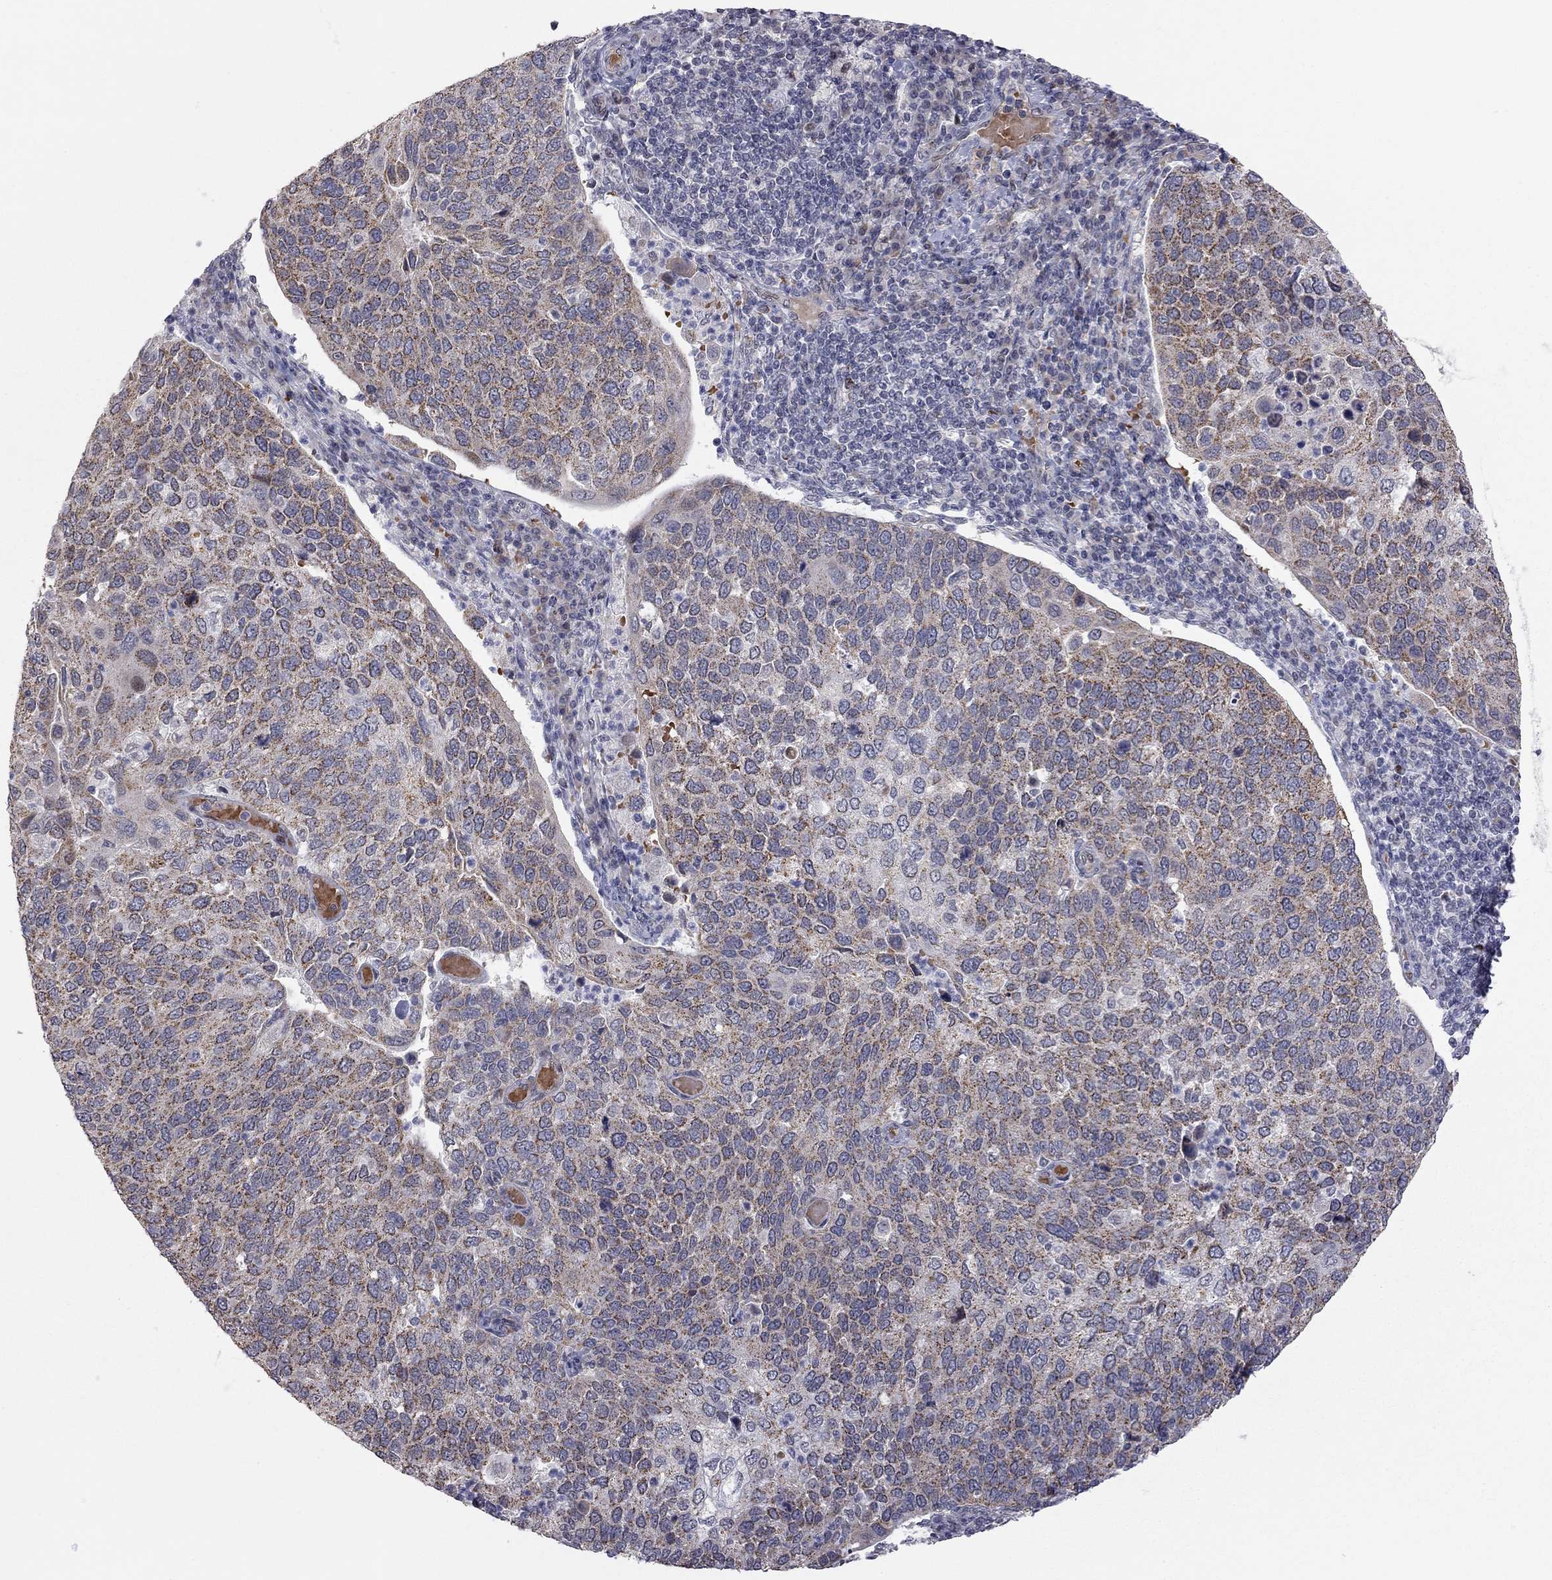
{"staining": {"intensity": "moderate", "quantity": ">75%", "location": "cytoplasmic/membranous"}, "tissue": "cervical cancer", "cell_type": "Tumor cells", "image_type": "cancer", "snomed": [{"axis": "morphology", "description": "Squamous cell carcinoma, NOS"}, {"axis": "topography", "description": "Cervix"}], "caption": "IHC micrograph of neoplastic tissue: cervical cancer stained using immunohistochemistry (IHC) demonstrates medium levels of moderate protein expression localized specifically in the cytoplasmic/membranous of tumor cells, appearing as a cytoplasmic/membranous brown color.", "gene": "MC3R", "patient": {"sex": "female", "age": 54}}